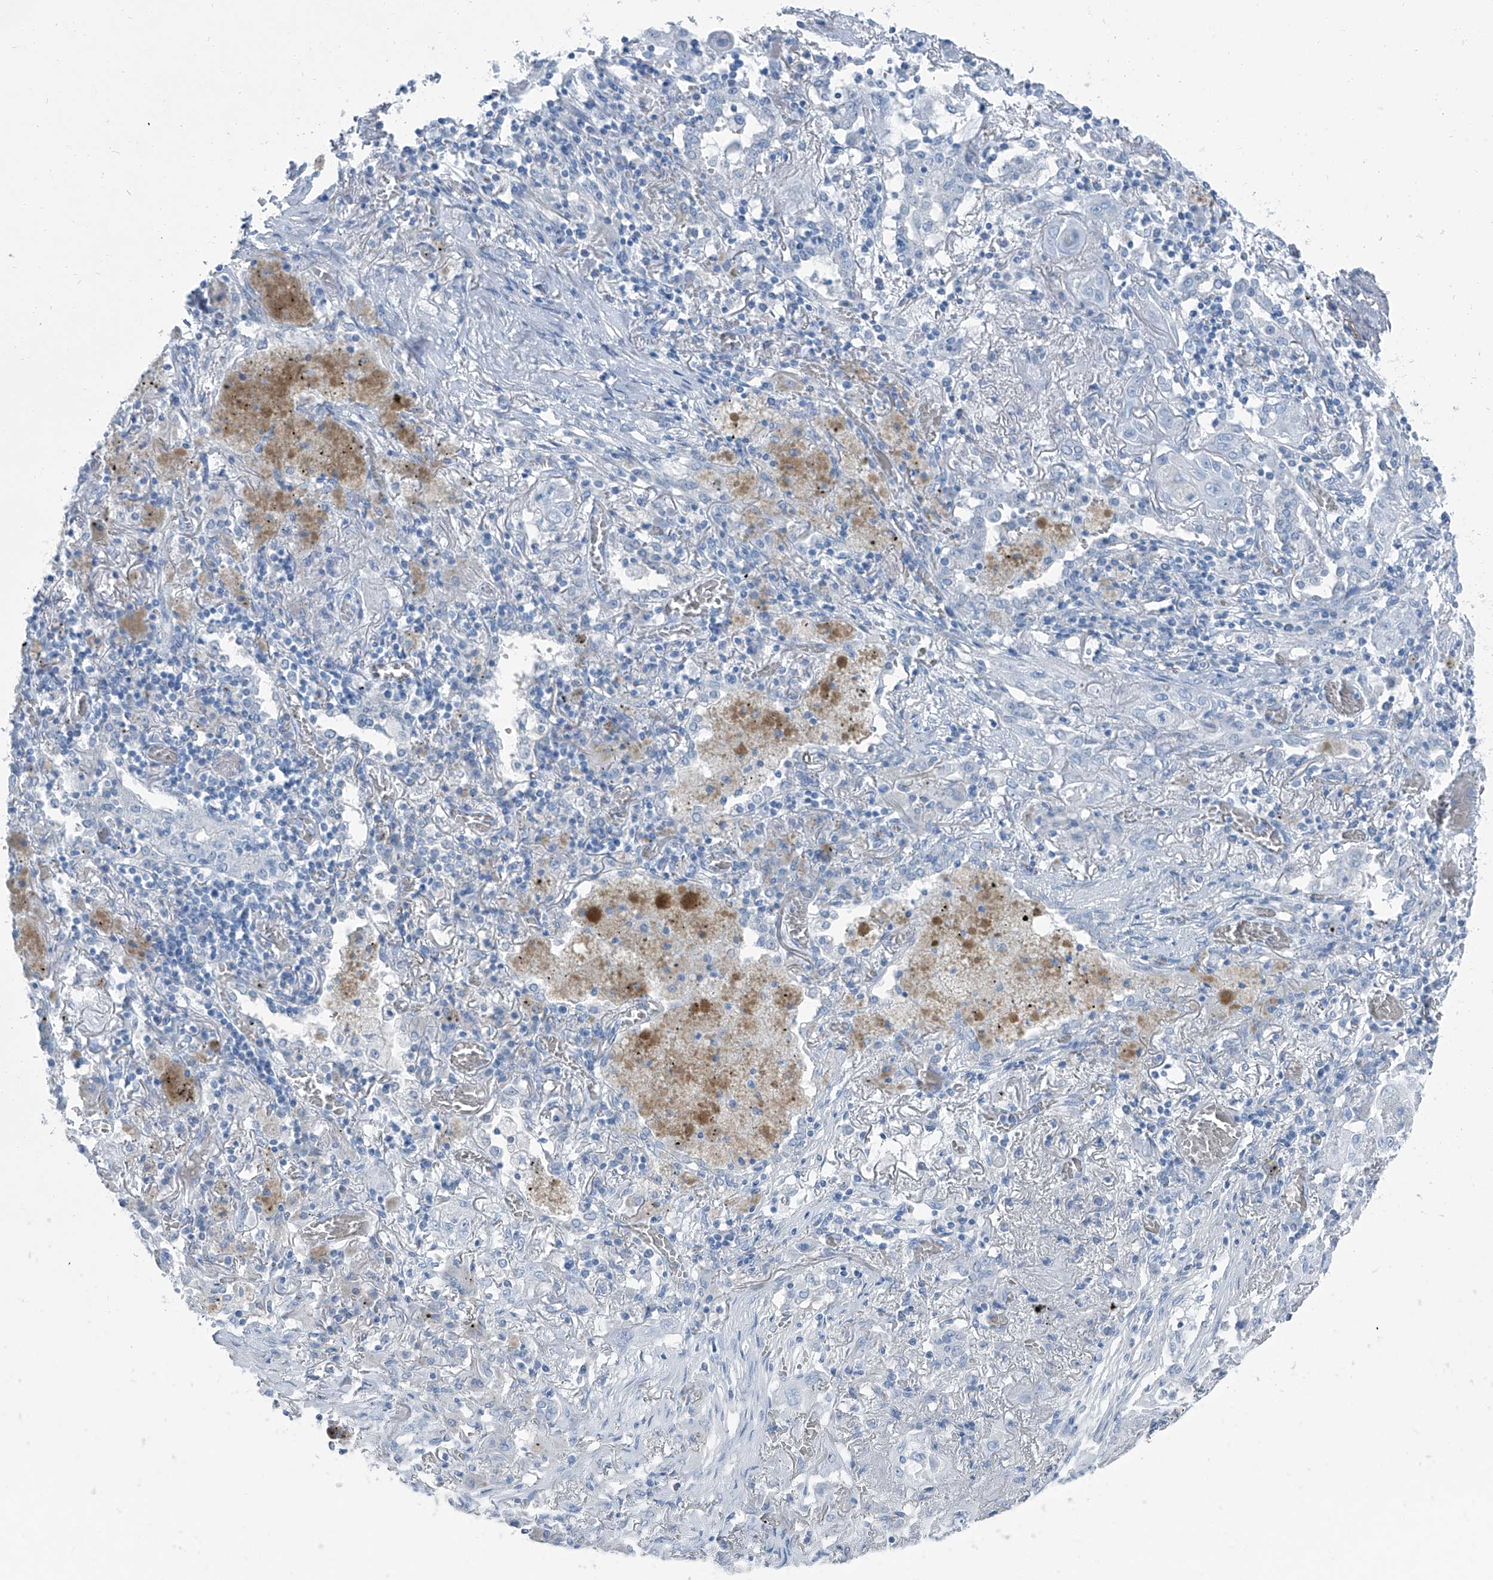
{"staining": {"intensity": "negative", "quantity": "none", "location": "none"}, "tissue": "lung cancer", "cell_type": "Tumor cells", "image_type": "cancer", "snomed": [{"axis": "morphology", "description": "Squamous cell carcinoma, NOS"}, {"axis": "topography", "description": "Lung"}], "caption": "This histopathology image is of lung cancer stained with immunohistochemistry to label a protein in brown with the nuclei are counter-stained blue. There is no expression in tumor cells.", "gene": "RGN", "patient": {"sex": "female", "age": 47}}